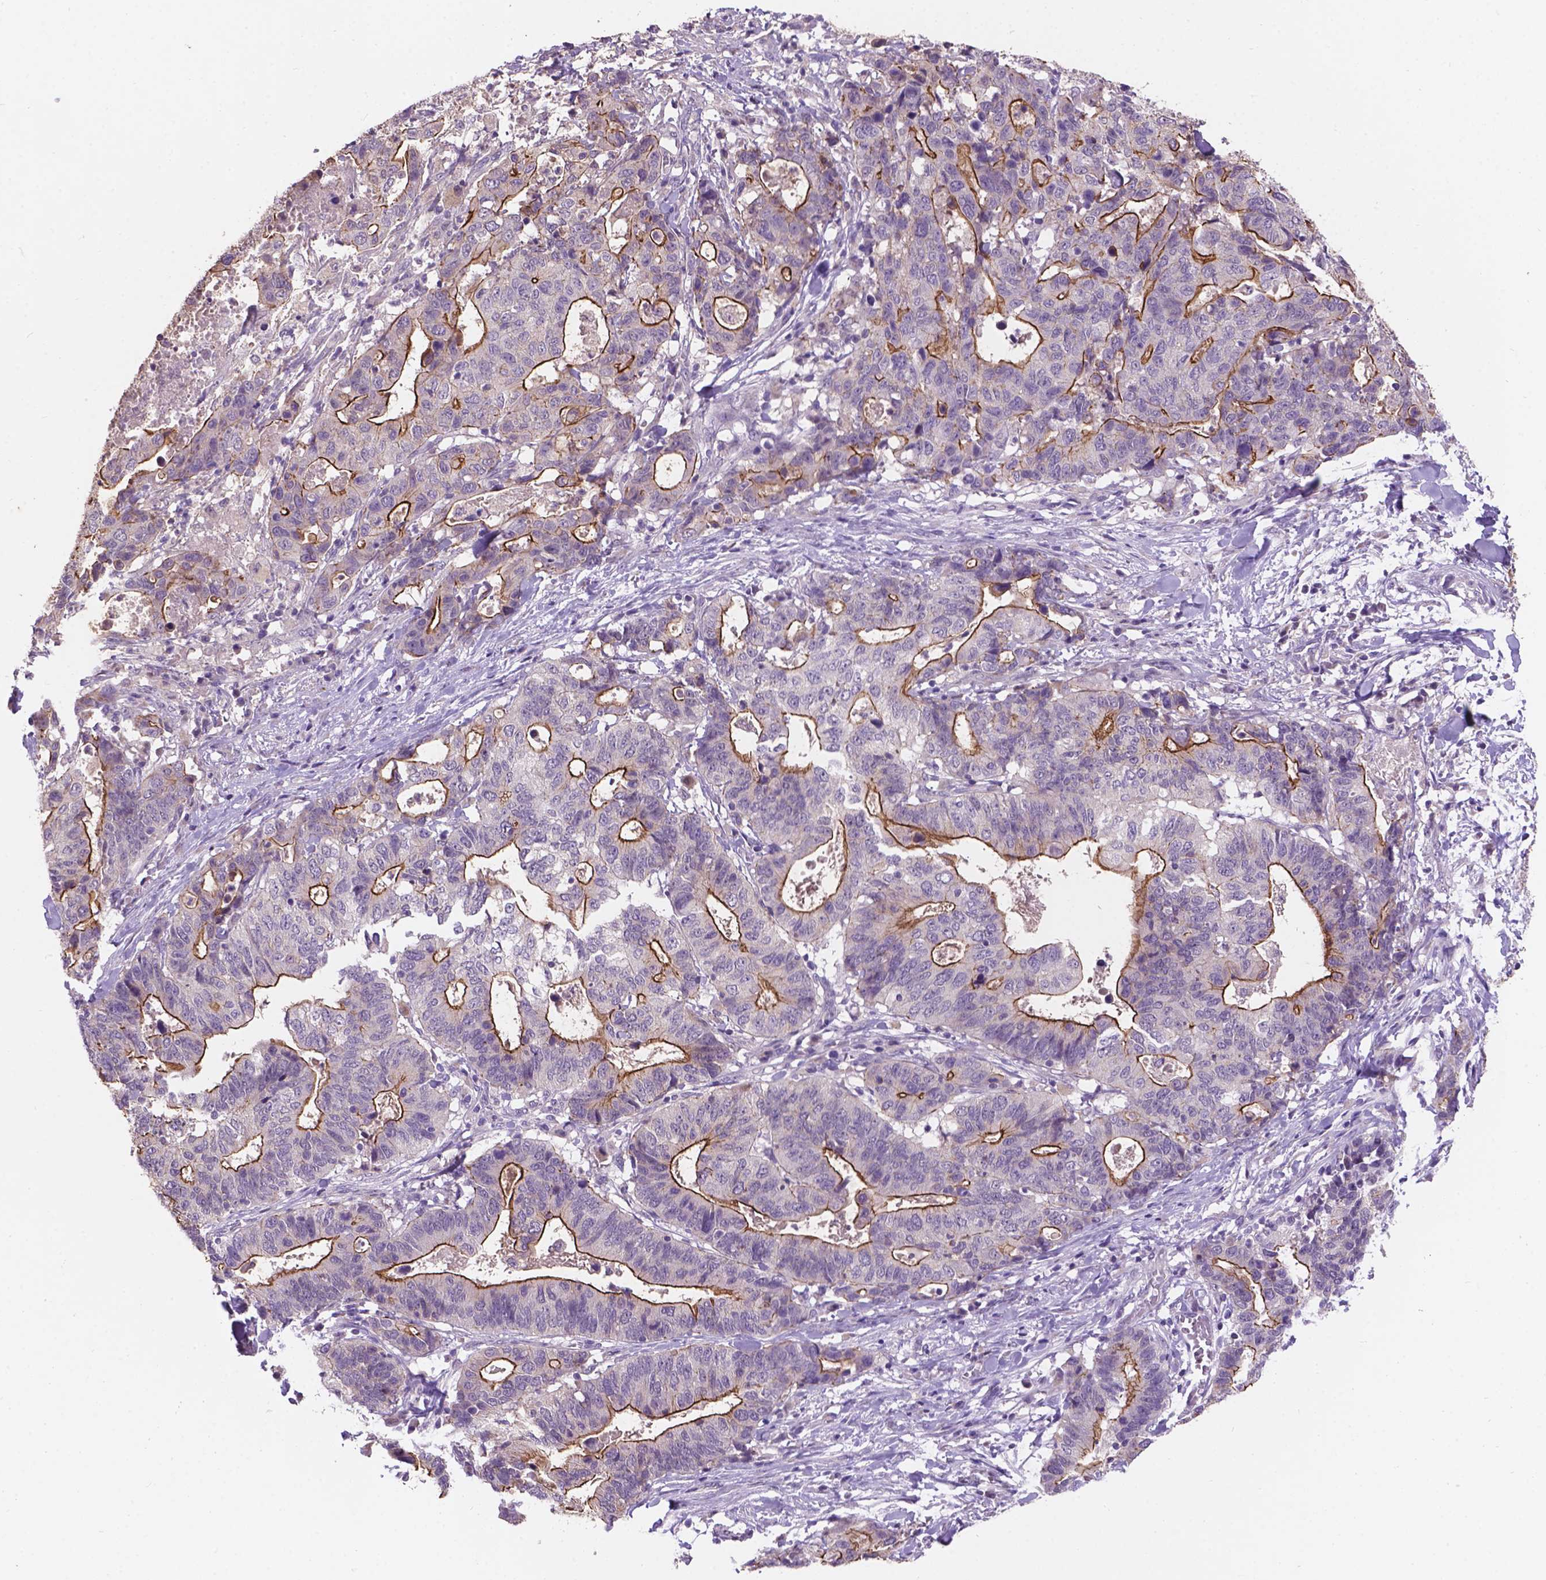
{"staining": {"intensity": "moderate", "quantity": "<25%", "location": "cytoplasmic/membranous"}, "tissue": "stomach cancer", "cell_type": "Tumor cells", "image_type": "cancer", "snomed": [{"axis": "morphology", "description": "Adenocarcinoma, NOS"}, {"axis": "topography", "description": "Stomach, upper"}], "caption": "Immunohistochemistry (IHC) image of human stomach cancer stained for a protein (brown), which shows low levels of moderate cytoplasmic/membranous expression in about <25% of tumor cells.", "gene": "GXYLT2", "patient": {"sex": "female", "age": 67}}